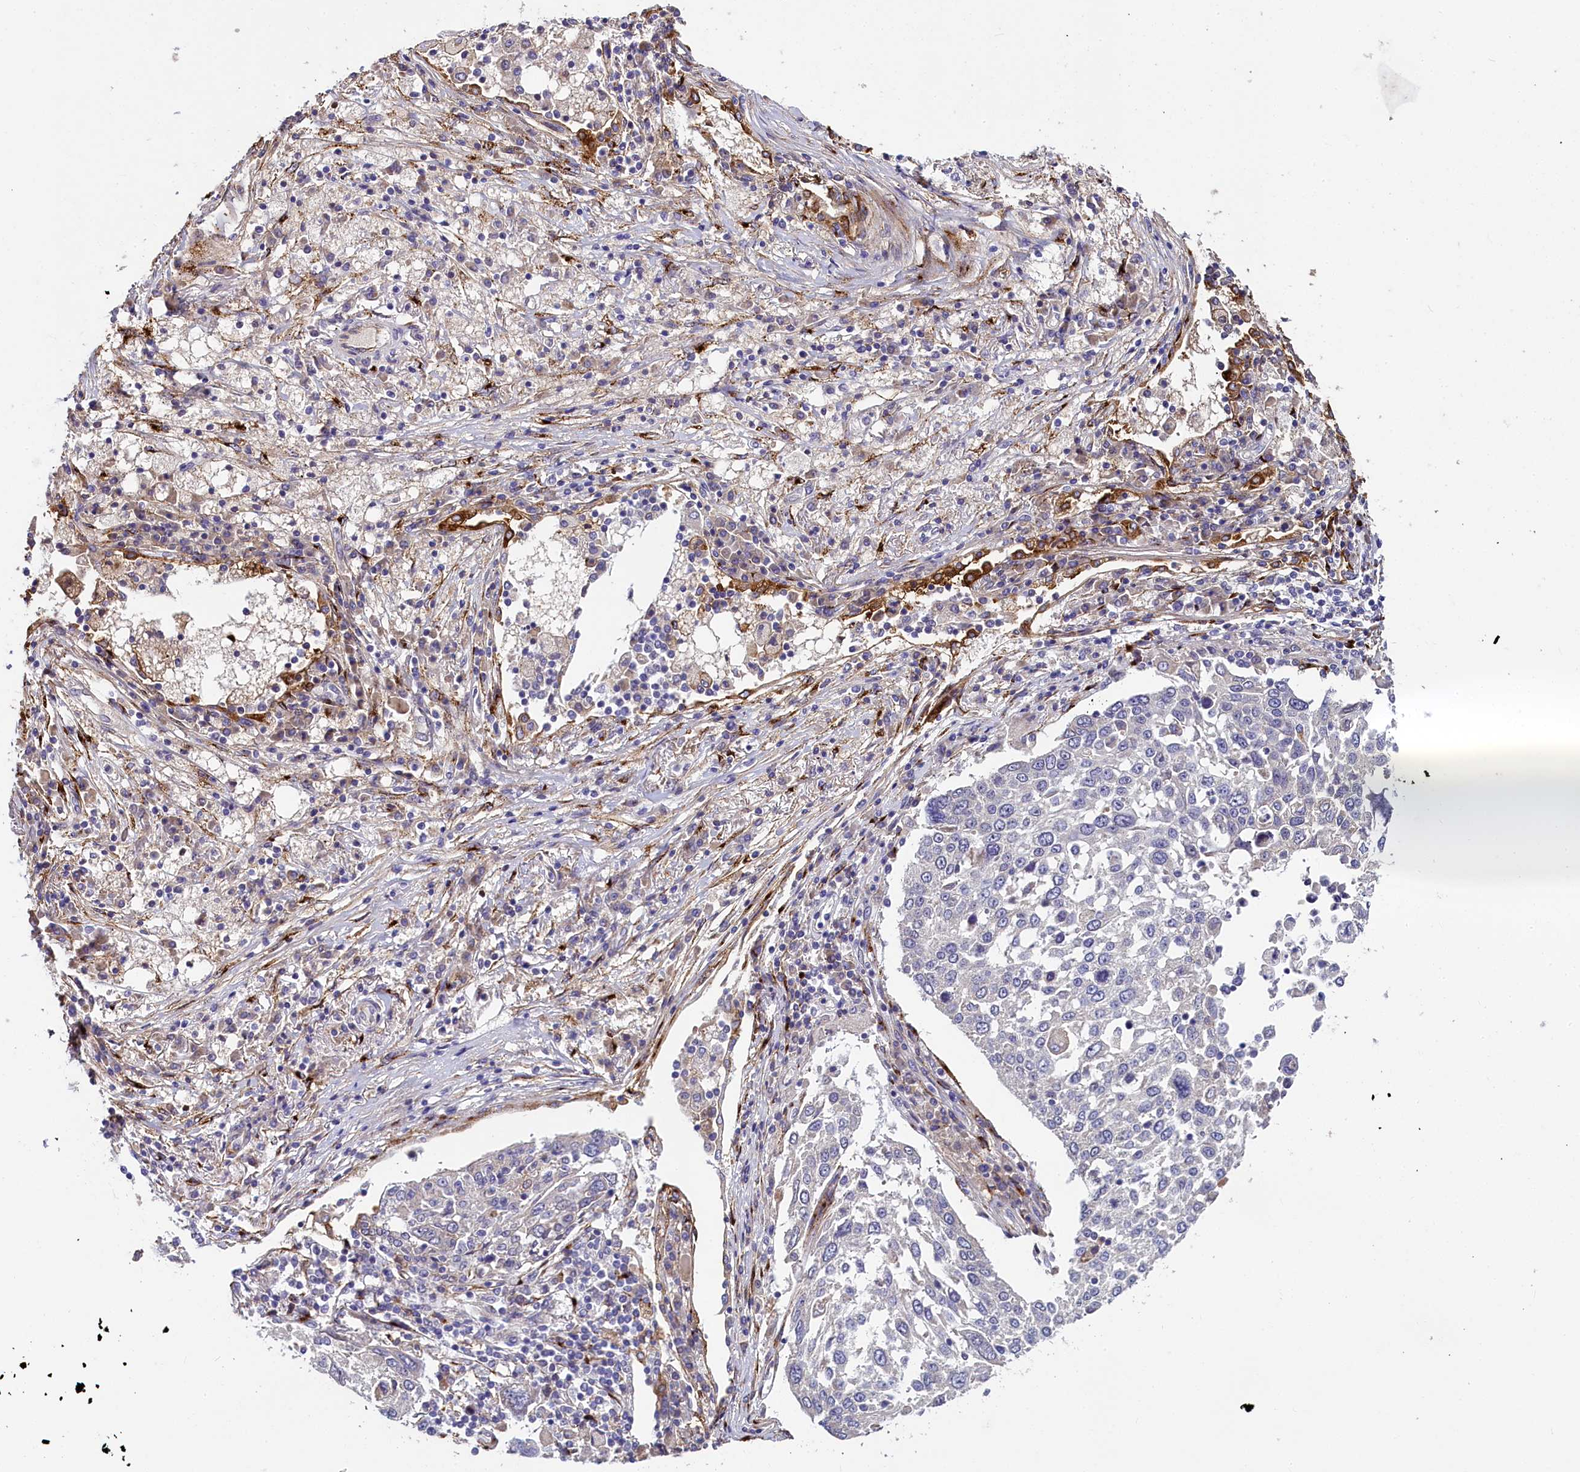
{"staining": {"intensity": "negative", "quantity": "none", "location": "none"}, "tissue": "lung cancer", "cell_type": "Tumor cells", "image_type": "cancer", "snomed": [{"axis": "morphology", "description": "Squamous cell carcinoma, NOS"}, {"axis": "topography", "description": "Lung"}], "caption": "Squamous cell carcinoma (lung) was stained to show a protein in brown. There is no significant positivity in tumor cells. (DAB (3,3'-diaminobenzidine) immunohistochemistry (IHC) with hematoxylin counter stain).", "gene": "MRC2", "patient": {"sex": "male", "age": 65}}